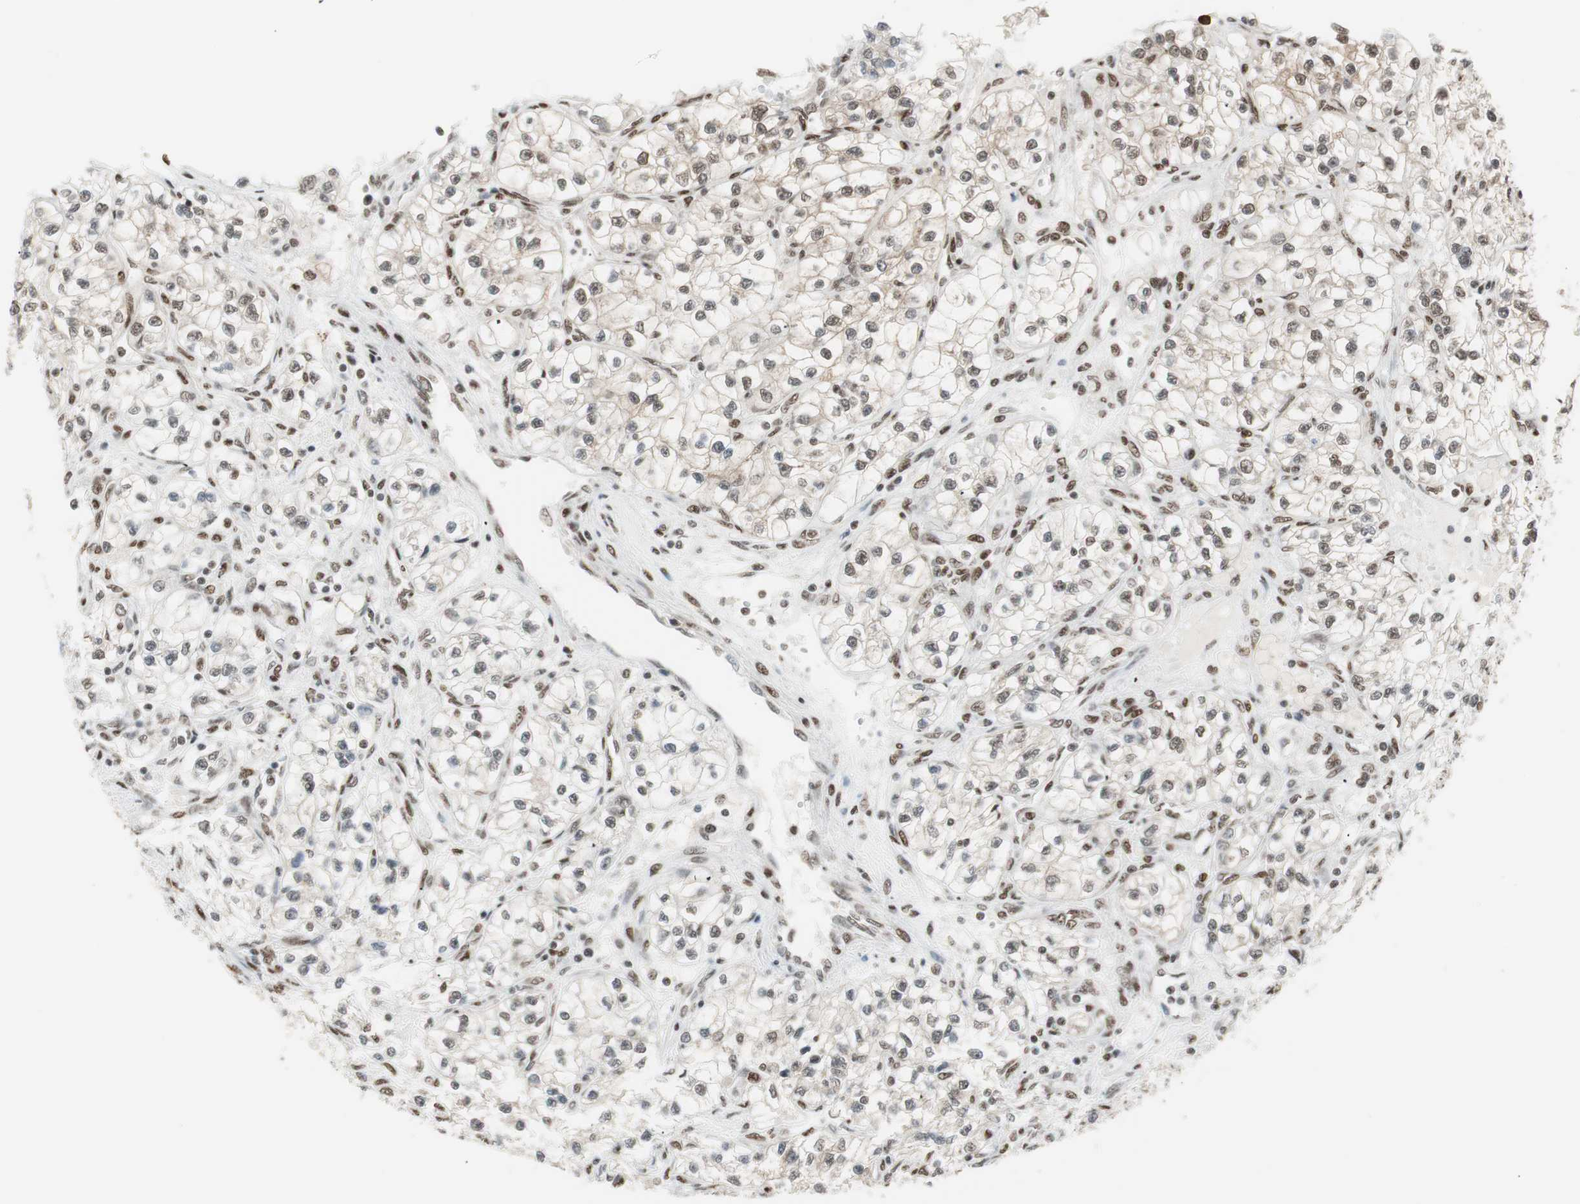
{"staining": {"intensity": "weak", "quantity": "<25%", "location": "nuclear"}, "tissue": "renal cancer", "cell_type": "Tumor cells", "image_type": "cancer", "snomed": [{"axis": "morphology", "description": "Adenocarcinoma, NOS"}, {"axis": "topography", "description": "Kidney"}], "caption": "High power microscopy image of an immunohistochemistry (IHC) micrograph of adenocarcinoma (renal), revealing no significant staining in tumor cells.", "gene": "SMARCE1", "patient": {"sex": "female", "age": 57}}